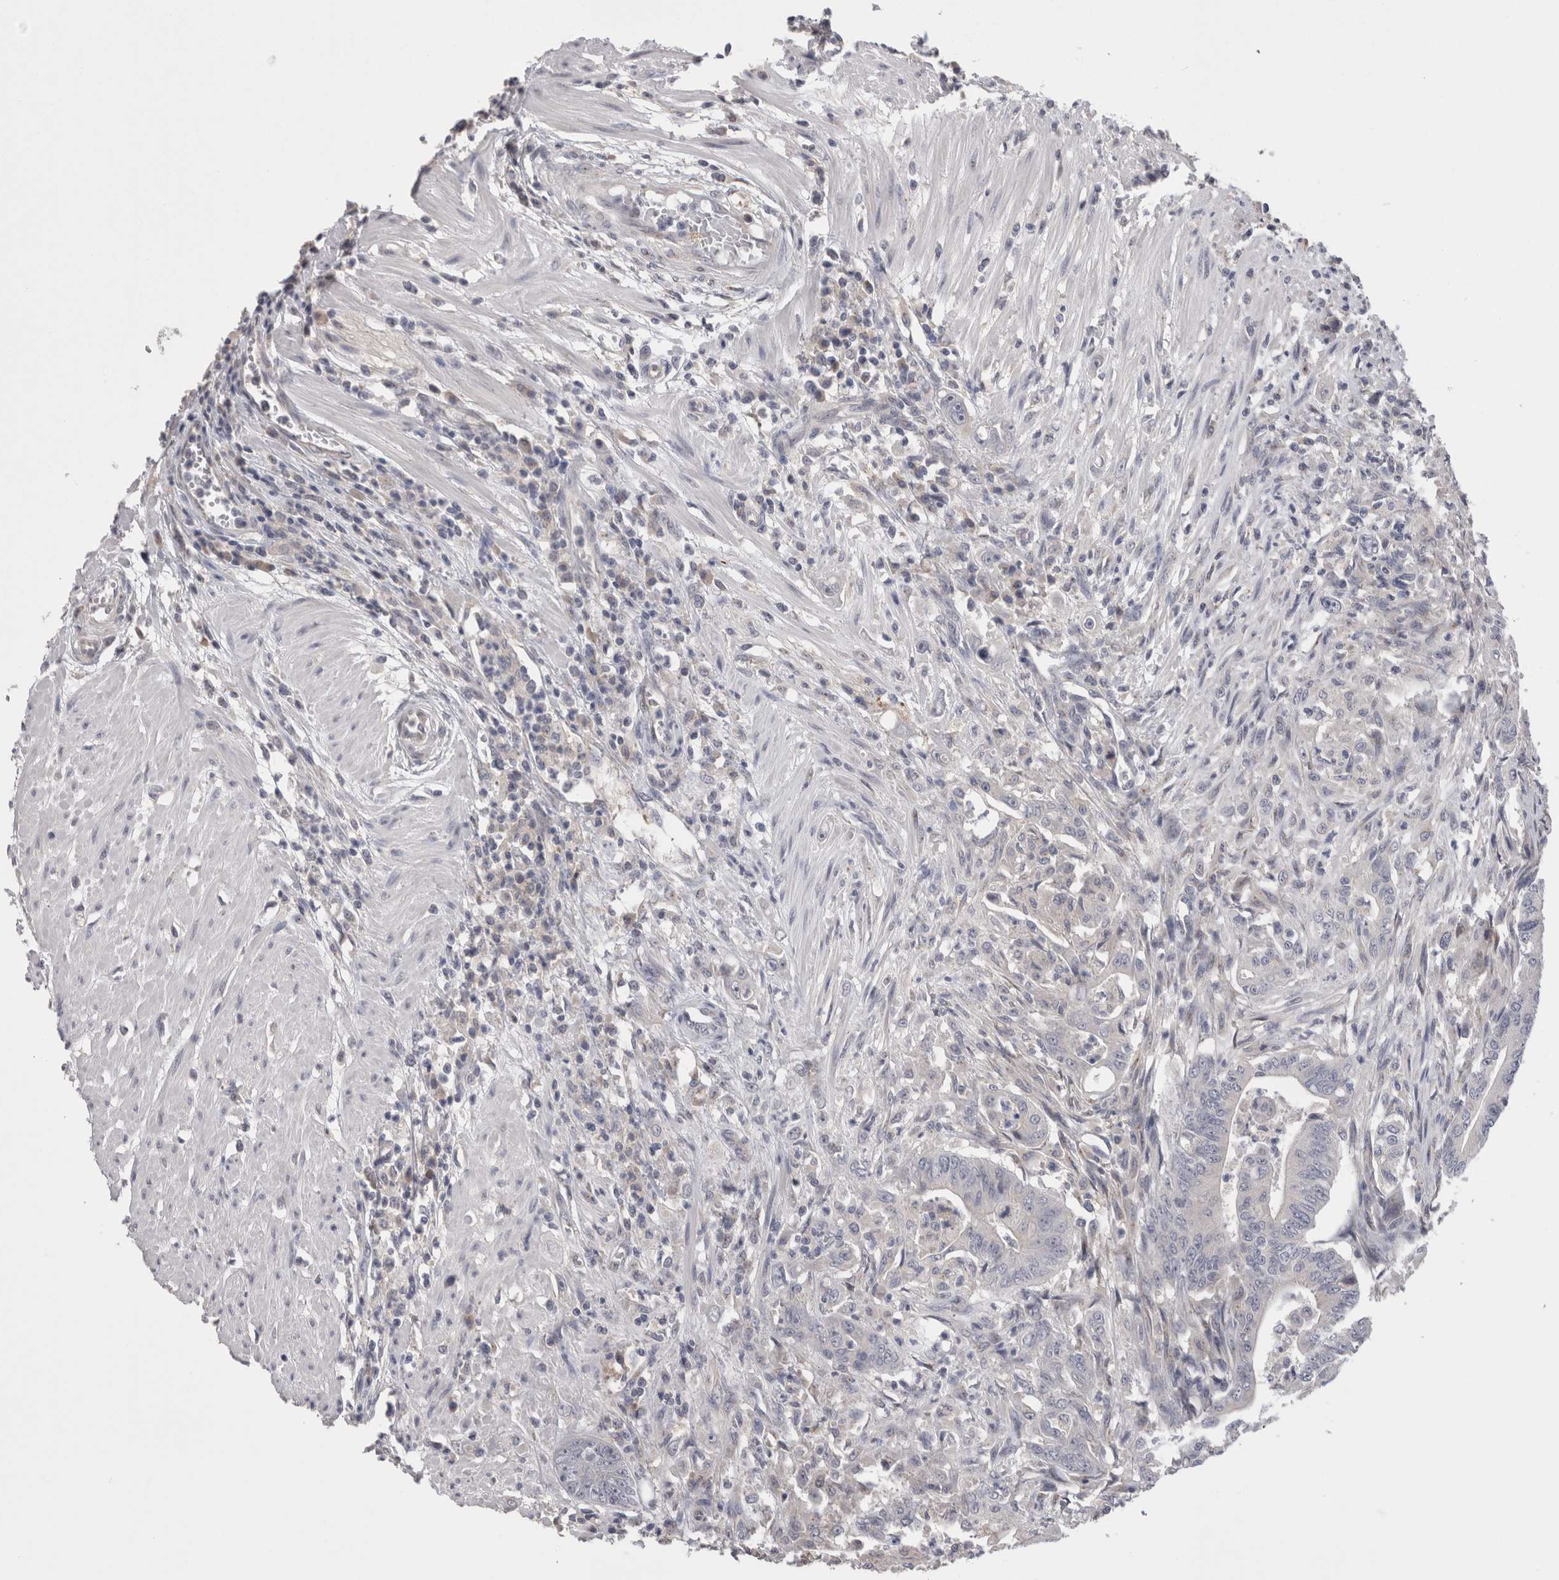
{"staining": {"intensity": "negative", "quantity": "none", "location": "none"}, "tissue": "colorectal cancer", "cell_type": "Tumor cells", "image_type": "cancer", "snomed": [{"axis": "morphology", "description": "Adenoma, NOS"}, {"axis": "morphology", "description": "Adenocarcinoma, NOS"}, {"axis": "topography", "description": "Colon"}], "caption": "The immunohistochemistry (IHC) micrograph has no significant staining in tumor cells of colorectal adenocarcinoma tissue.", "gene": "DCTN6", "patient": {"sex": "male", "age": 79}}